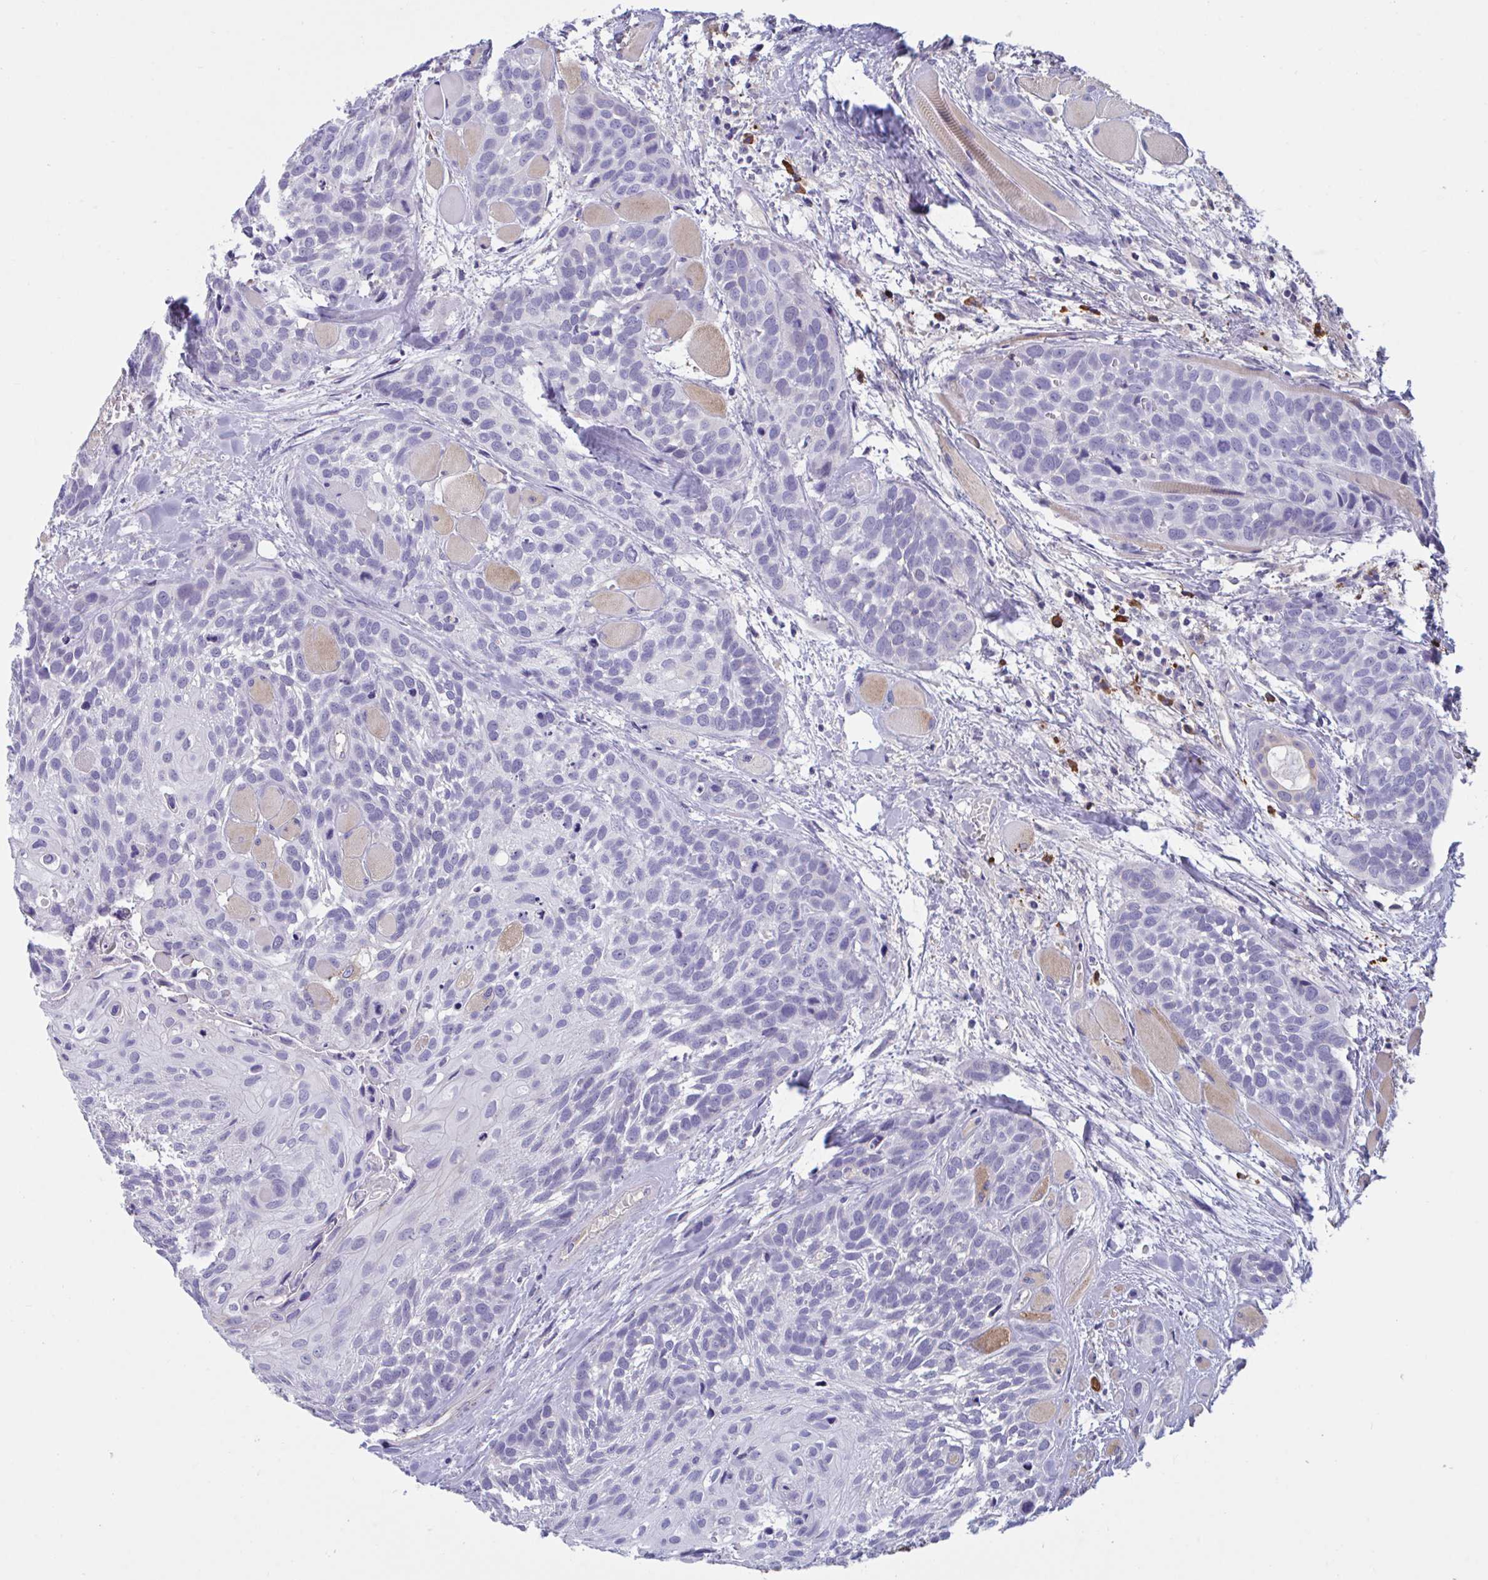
{"staining": {"intensity": "negative", "quantity": "none", "location": "none"}, "tissue": "head and neck cancer", "cell_type": "Tumor cells", "image_type": "cancer", "snomed": [{"axis": "morphology", "description": "Squamous cell carcinoma, NOS"}, {"axis": "topography", "description": "Head-Neck"}], "caption": "Protein analysis of head and neck squamous cell carcinoma displays no significant expression in tumor cells.", "gene": "MS4A14", "patient": {"sex": "female", "age": 50}}